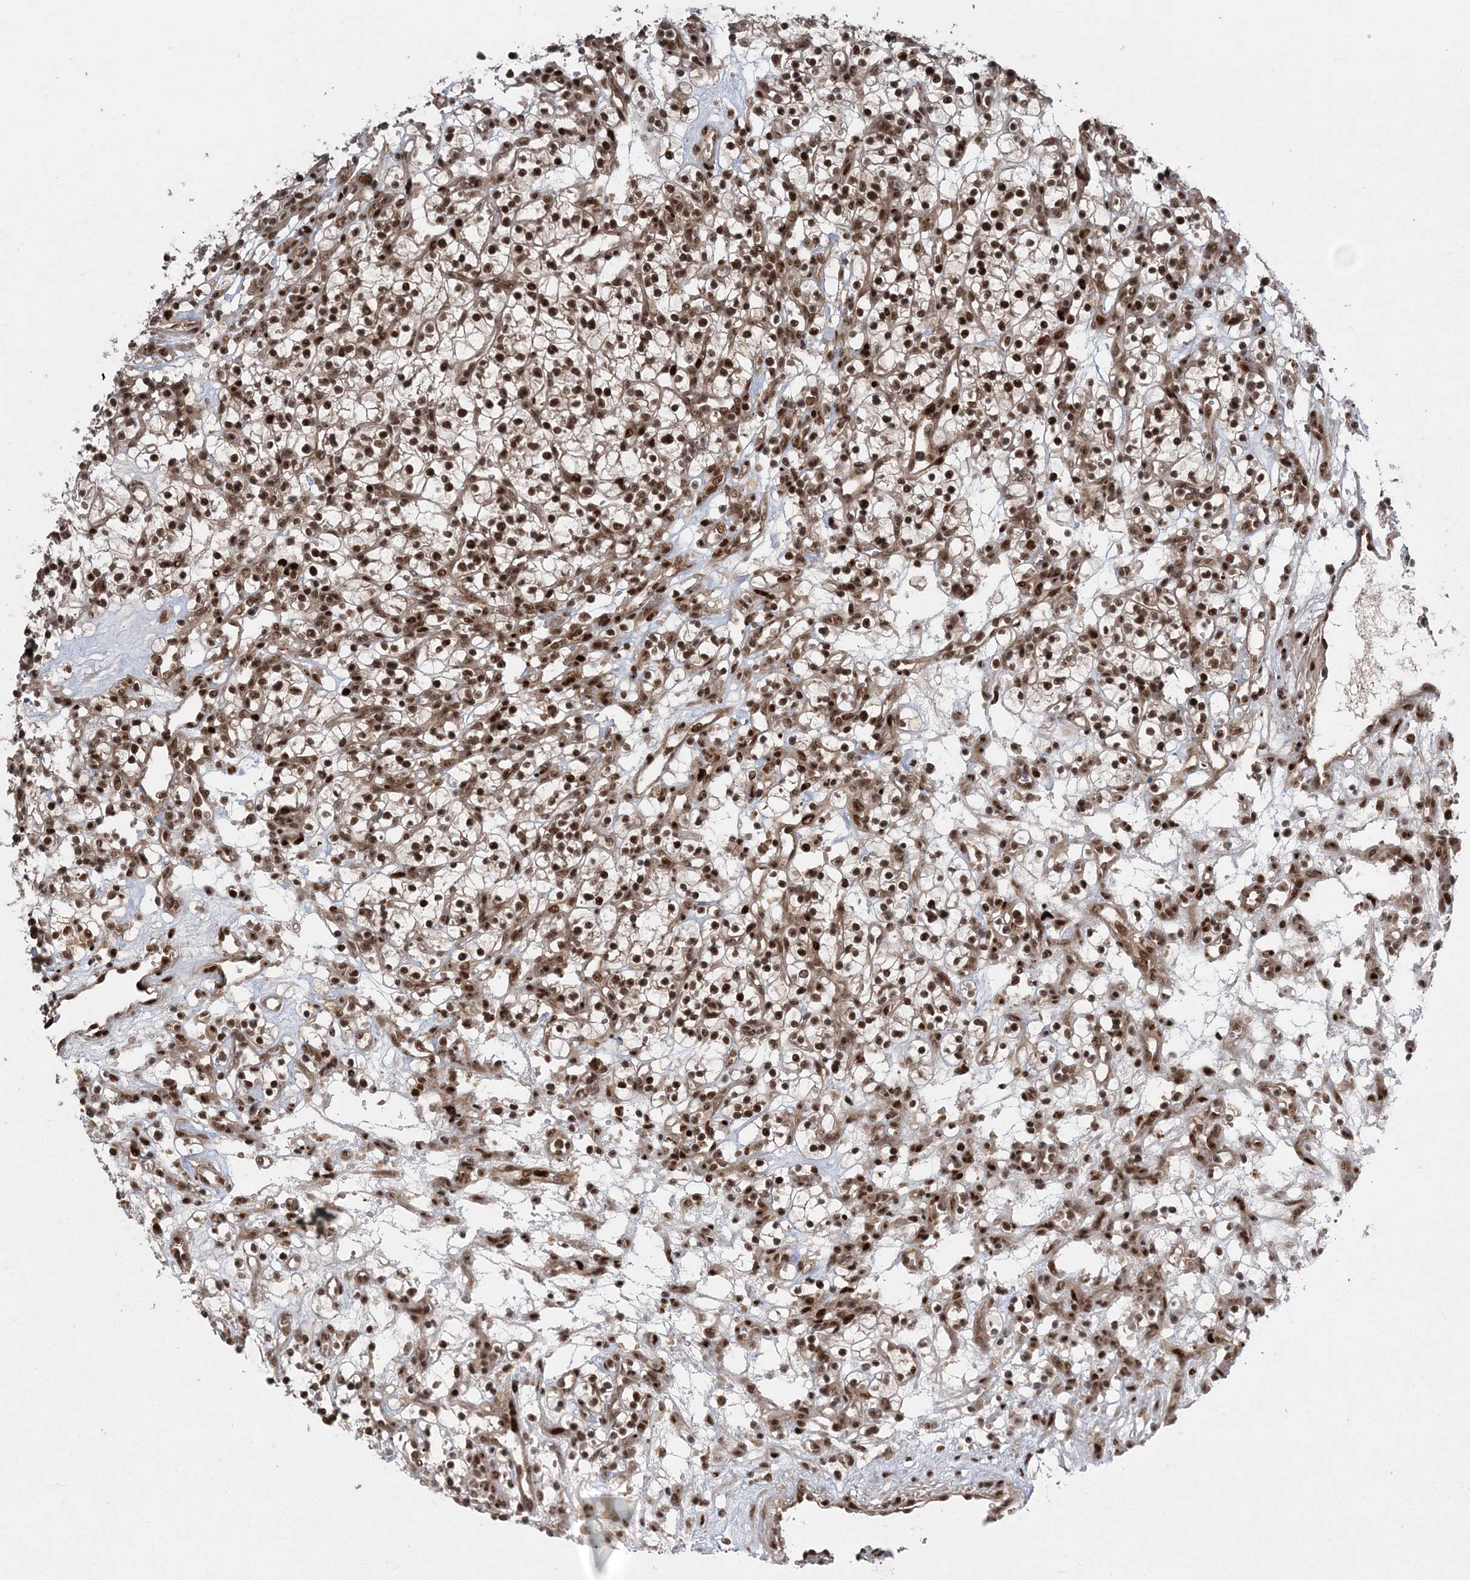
{"staining": {"intensity": "strong", "quantity": ">75%", "location": "nuclear"}, "tissue": "renal cancer", "cell_type": "Tumor cells", "image_type": "cancer", "snomed": [{"axis": "morphology", "description": "Adenocarcinoma, NOS"}, {"axis": "topography", "description": "Kidney"}], "caption": "Human renal cancer stained with a protein marker exhibits strong staining in tumor cells.", "gene": "CWC22", "patient": {"sex": "female", "age": 57}}